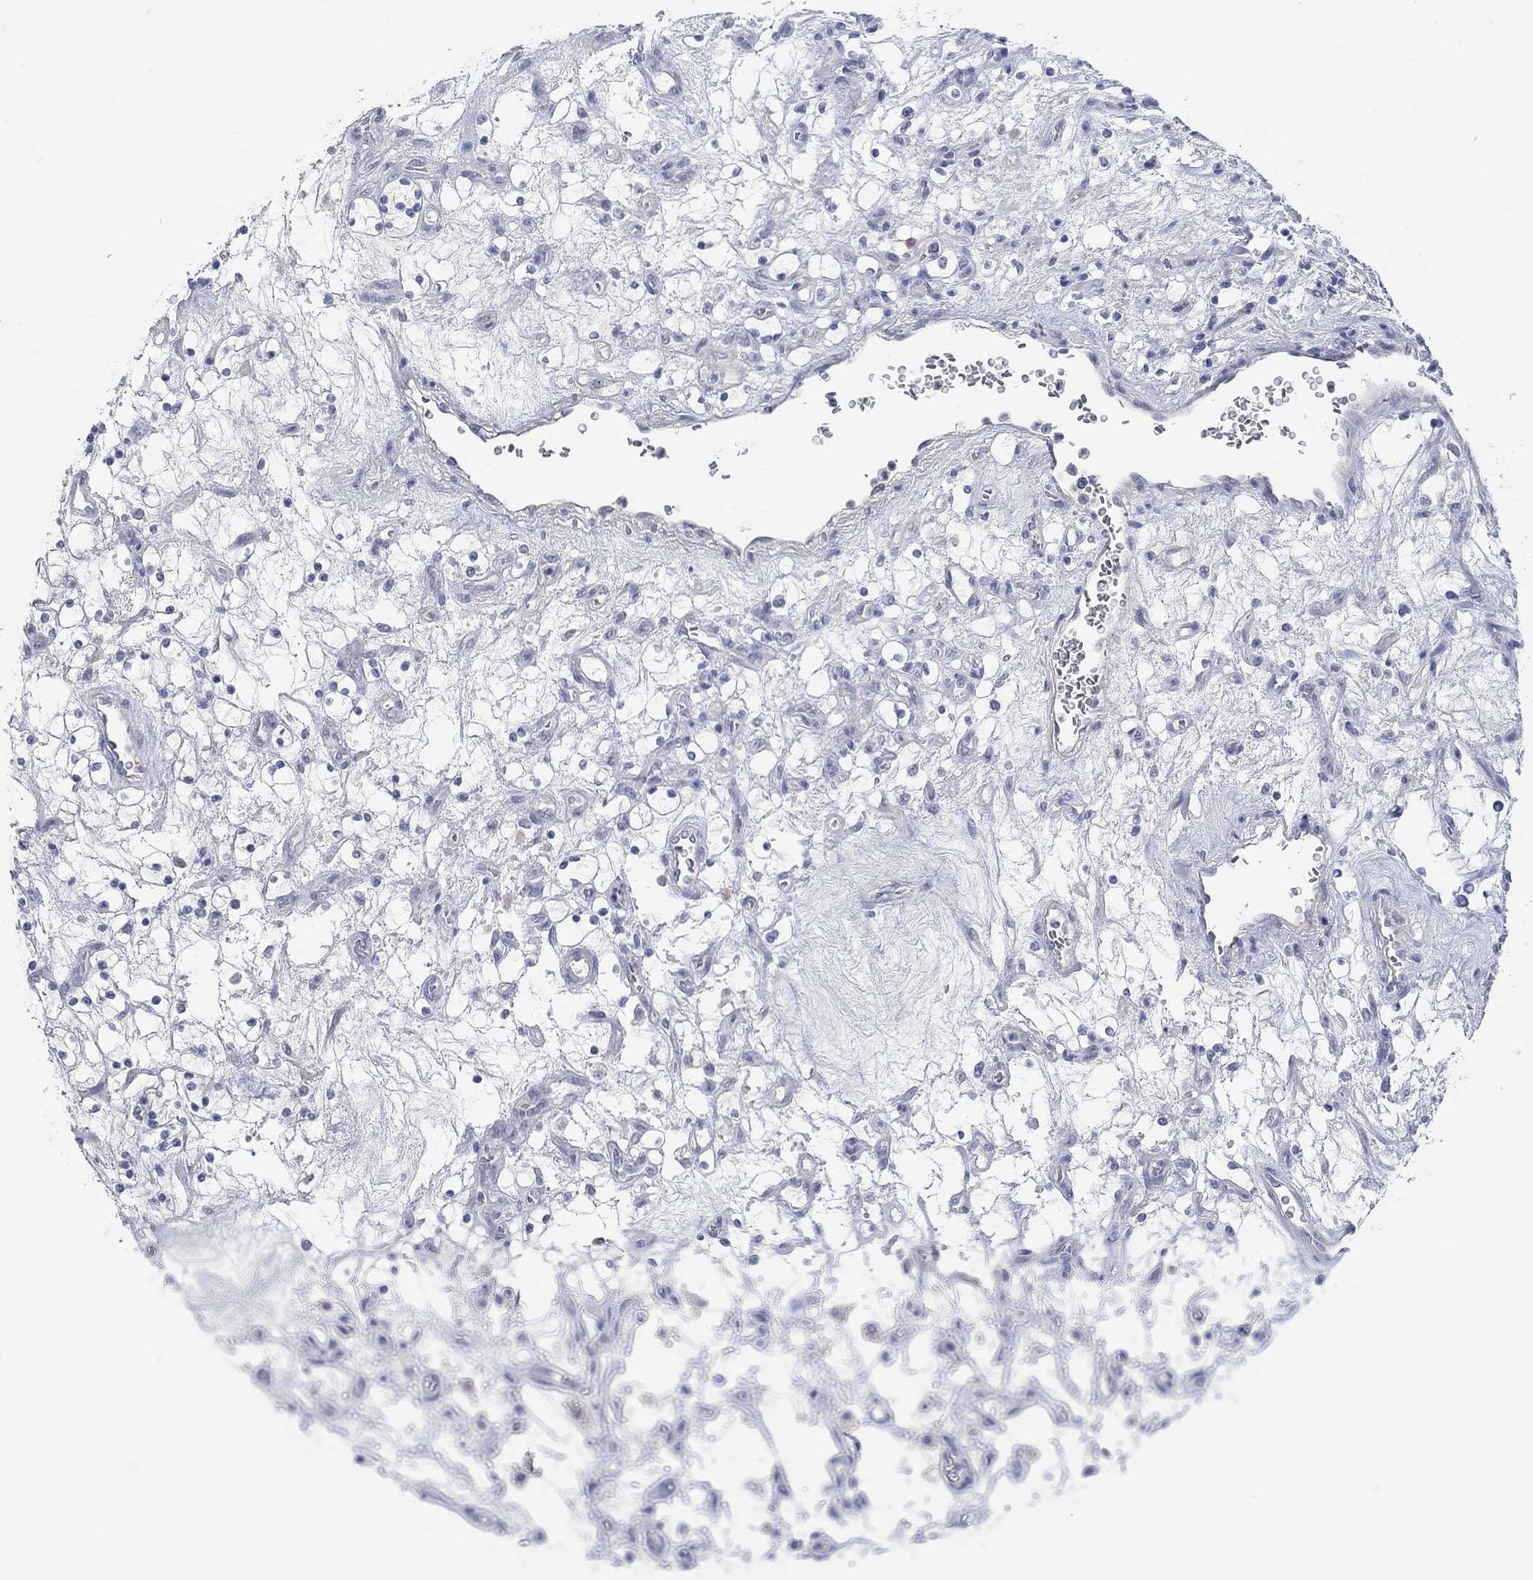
{"staining": {"intensity": "negative", "quantity": "none", "location": "none"}, "tissue": "renal cancer", "cell_type": "Tumor cells", "image_type": "cancer", "snomed": [{"axis": "morphology", "description": "Adenocarcinoma, NOS"}, {"axis": "topography", "description": "Kidney"}], "caption": "Immunohistochemical staining of renal adenocarcinoma reveals no significant expression in tumor cells.", "gene": "DLK1", "patient": {"sex": "female", "age": 69}}